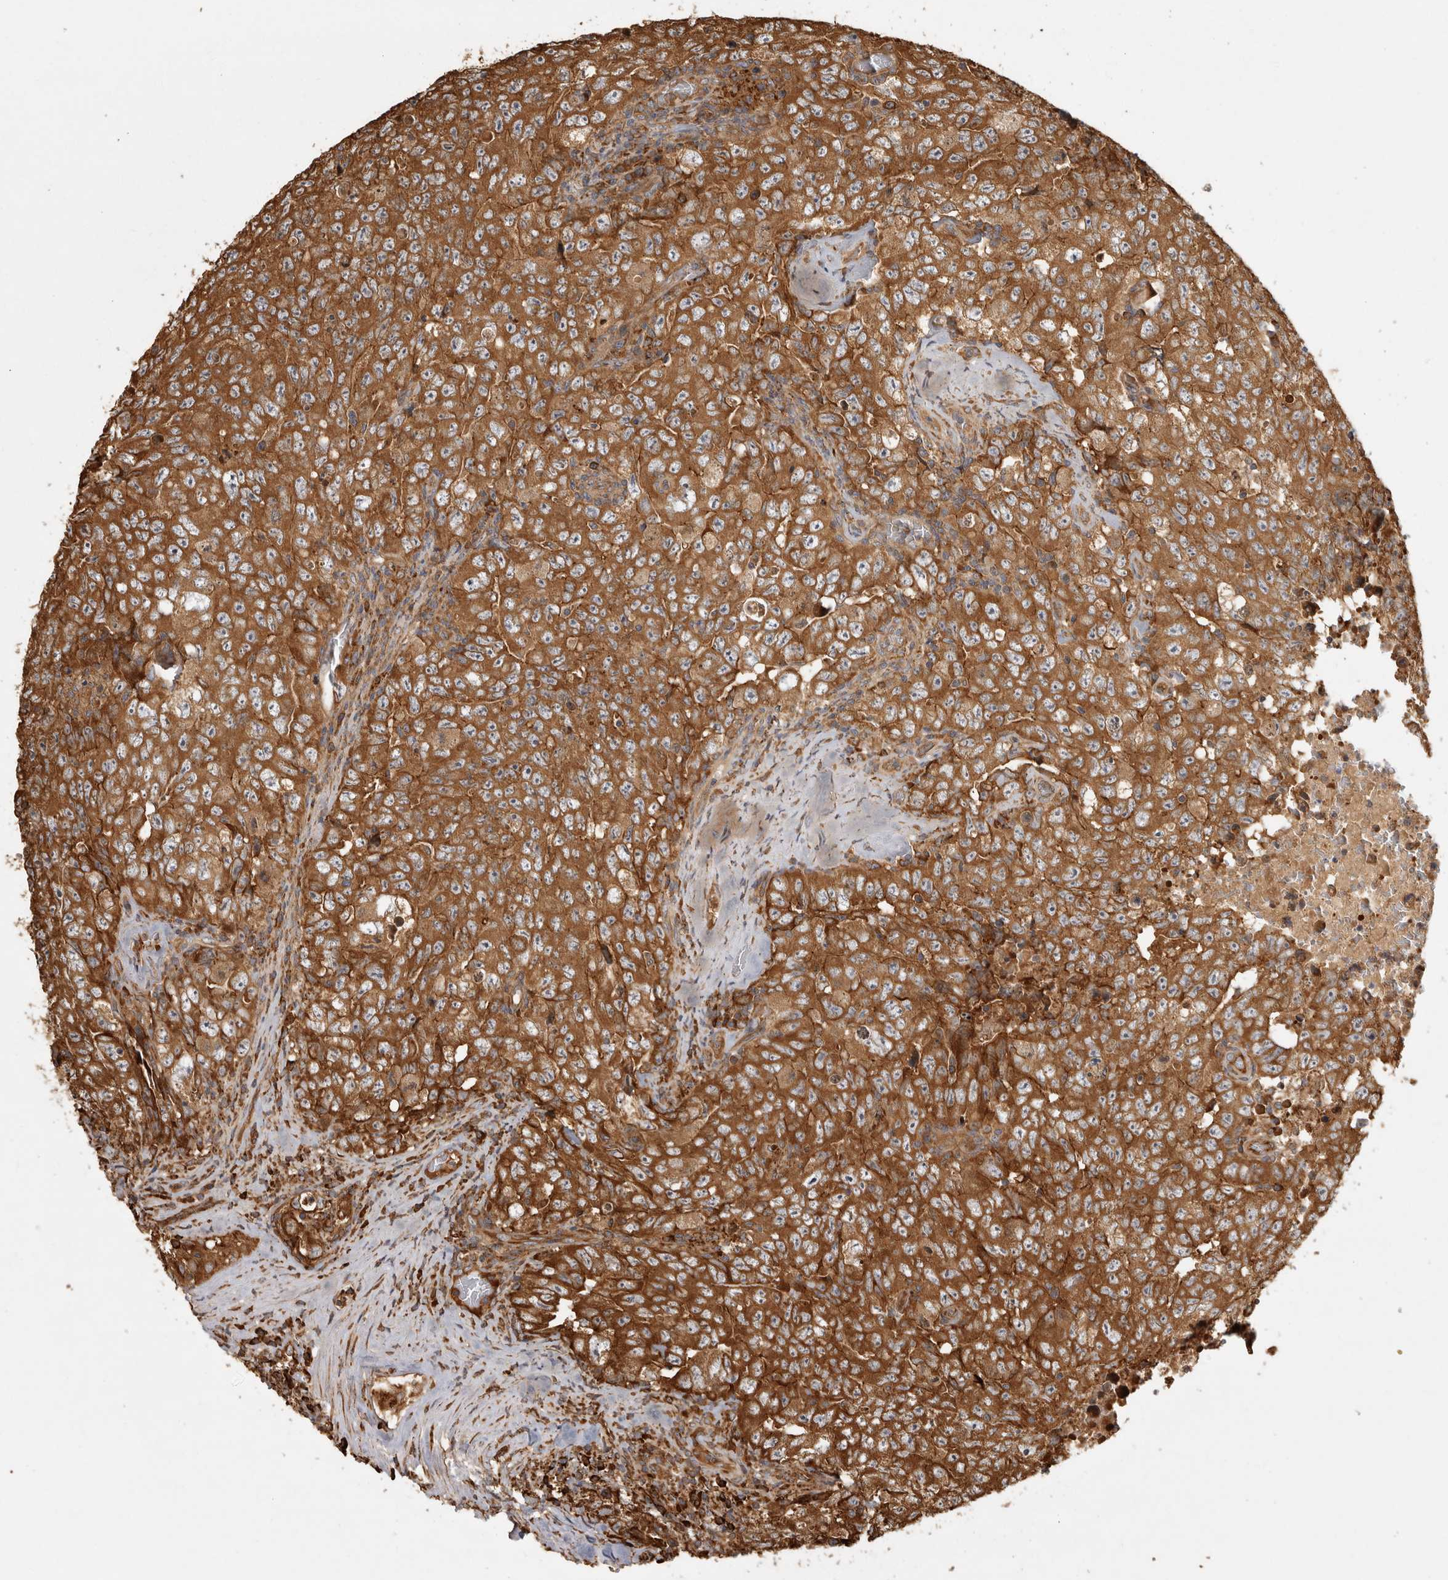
{"staining": {"intensity": "moderate", "quantity": ">75%", "location": "cytoplasmic/membranous"}, "tissue": "testis cancer", "cell_type": "Tumor cells", "image_type": "cancer", "snomed": [{"axis": "morphology", "description": "Carcinoma, Embryonal, NOS"}, {"axis": "topography", "description": "Testis"}], "caption": "Protein expression analysis of human testis embryonal carcinoma reveals moderate cytoplasmic/membranous staining in about >75% of tumor cells. The staining was performed using DAB (3,3'-diaminobenzidine), with brown indicating positive protein expression. Nuclei are stained blue with hematoxylin.", "gene": "CAMSAP2", "patient": {"sex": "male", "age": 26}}